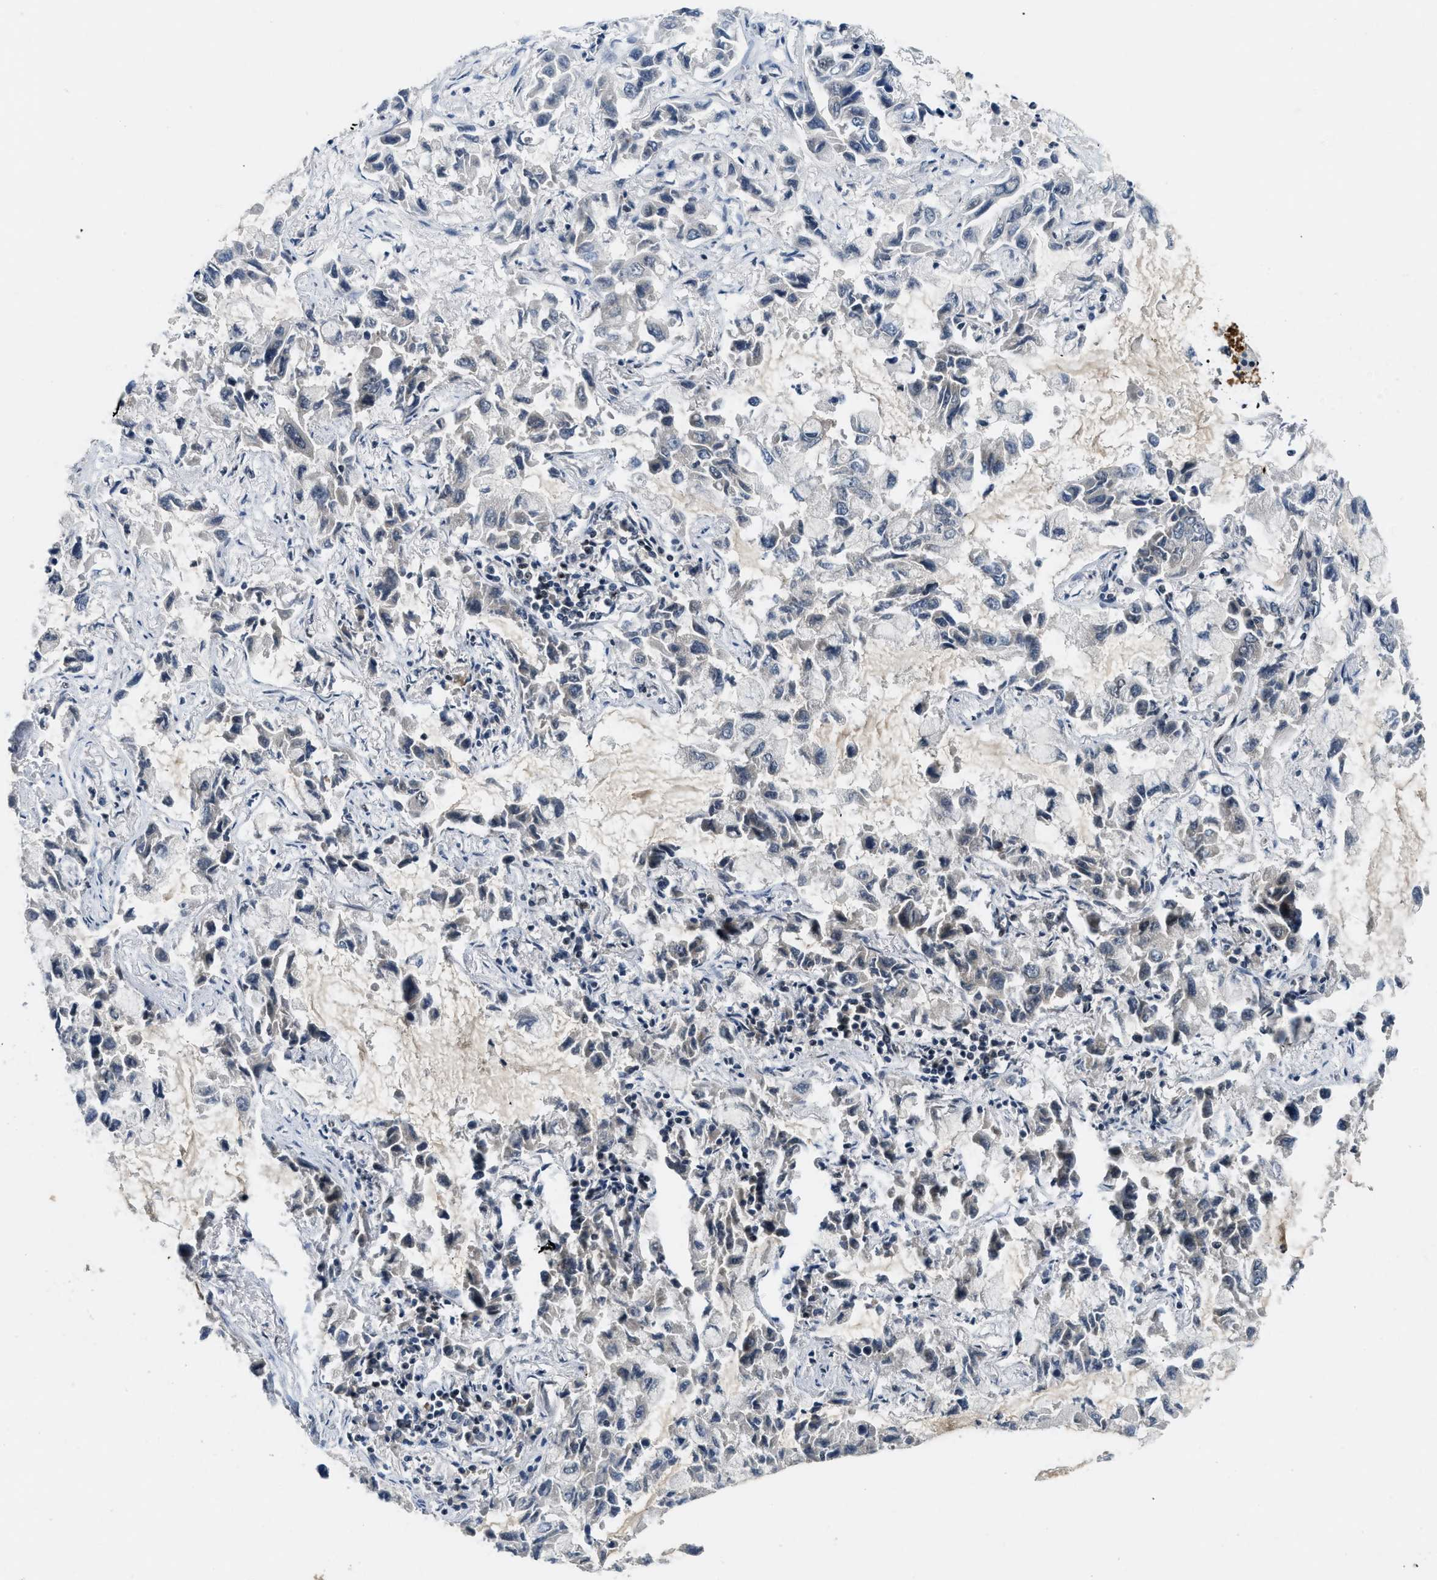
{"staining": {"intensity": "negative", "quantity": "none", "location": "none"}, "tissue": "lung cancer", "cell_type": "Tumor cells", "image_type": "cancer", "snomed": [{"axis": "morphology", "description": "Adenocarcinoma, NOS"}, {"axis": "topography", "description": "Lung"}], "caption": "A photomicrograph of lung cancer (adenocarcinoma) stained for a protein exhibits no brown staining in tumor cells.", "gene": "NCOA1", "patient": {"sex": "male", "age": 64}}